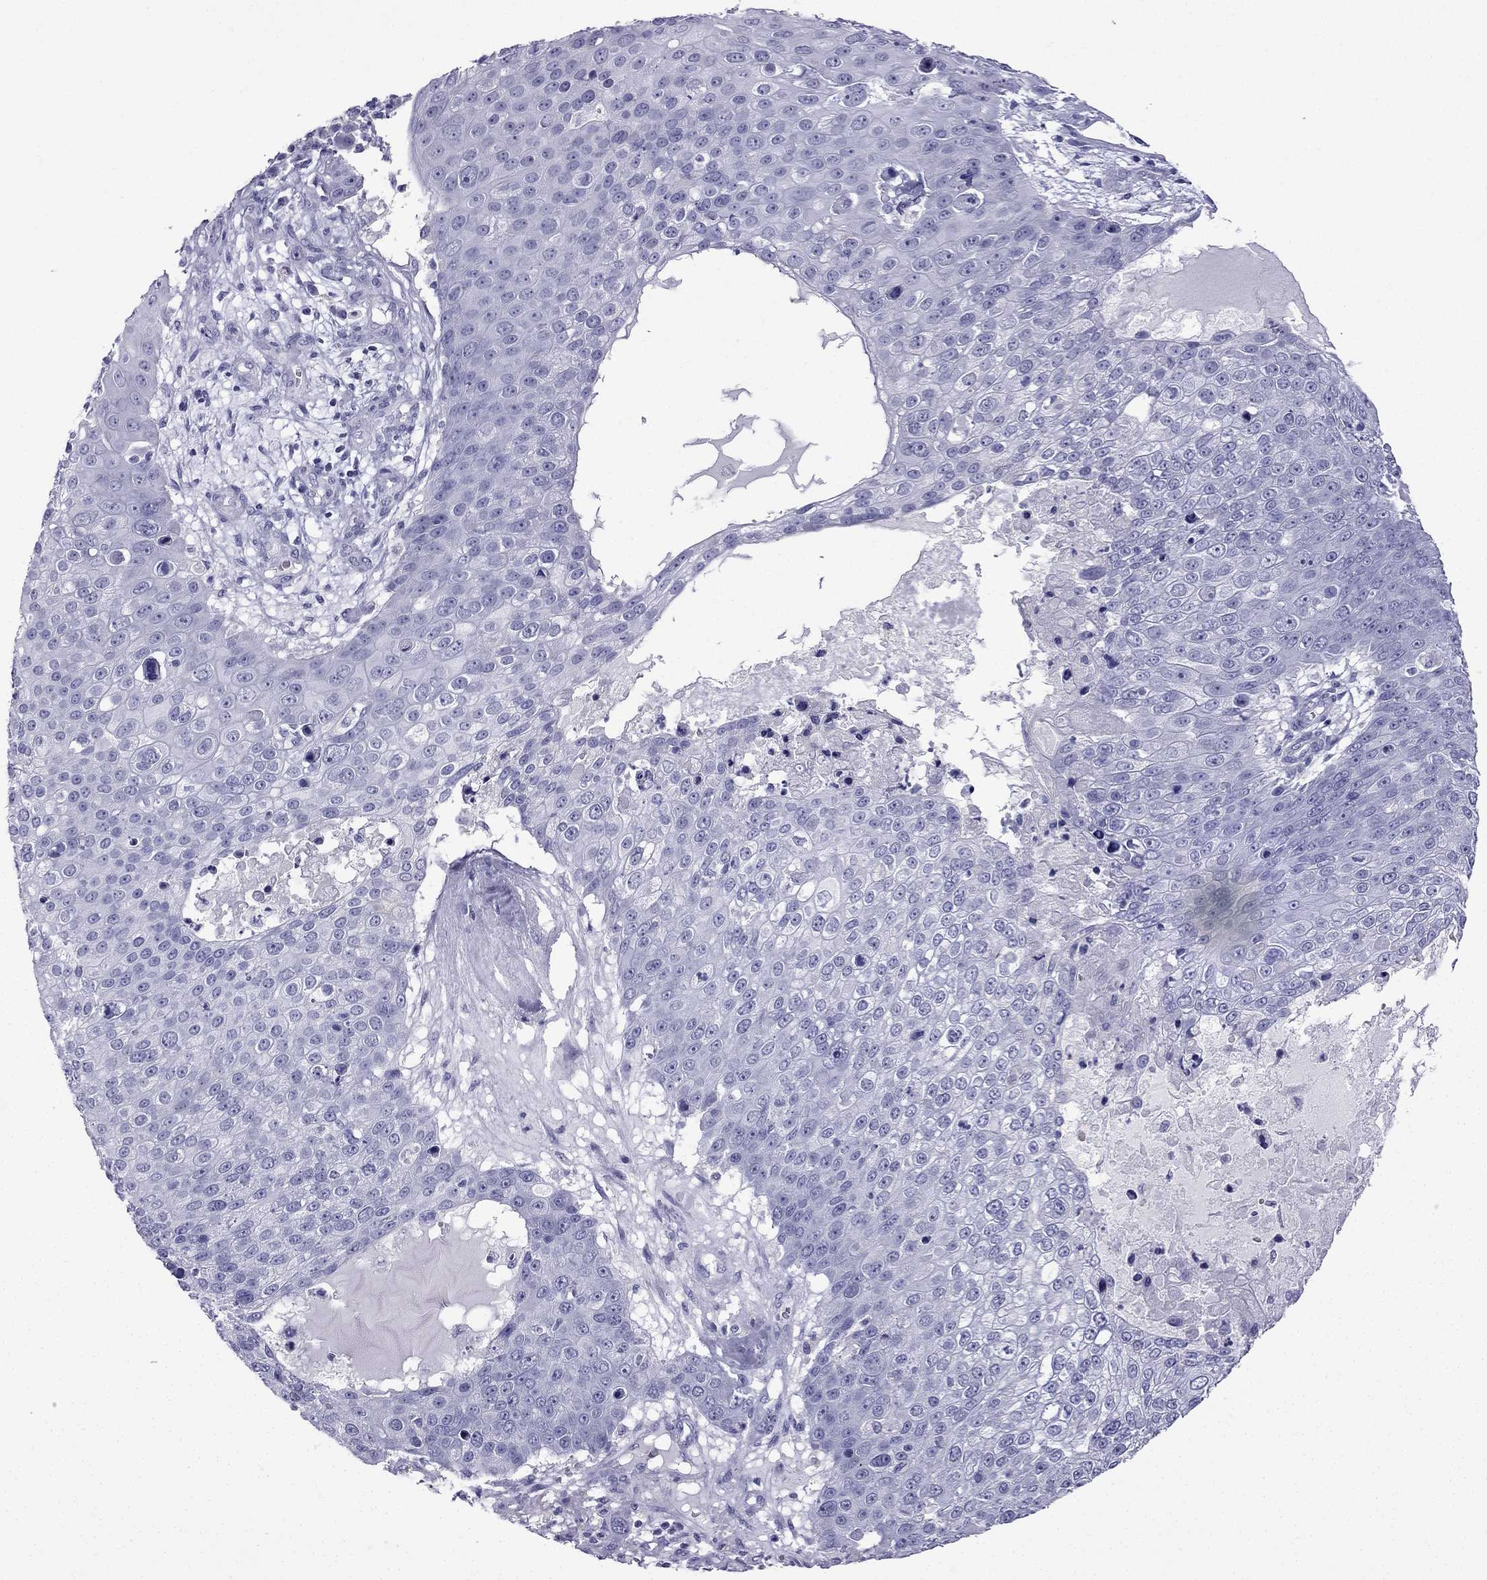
{"staining": {"intensity": "negative", "quantity": "none", "location": "none"}, "tissue": "skin cancer", "cell_type": "Tumor cells", "image_type": "cancer", "snomed": [{"axis": "morphology", "description": "Squamous cell carcinoma, NOS"}, {"axis": "topography", "description": "Skin"}], "caption": "There is no significant staining in tumor cells of skin cancer.", "gene": "GJA8", "patient": {"sex": "male", "age": 71}}